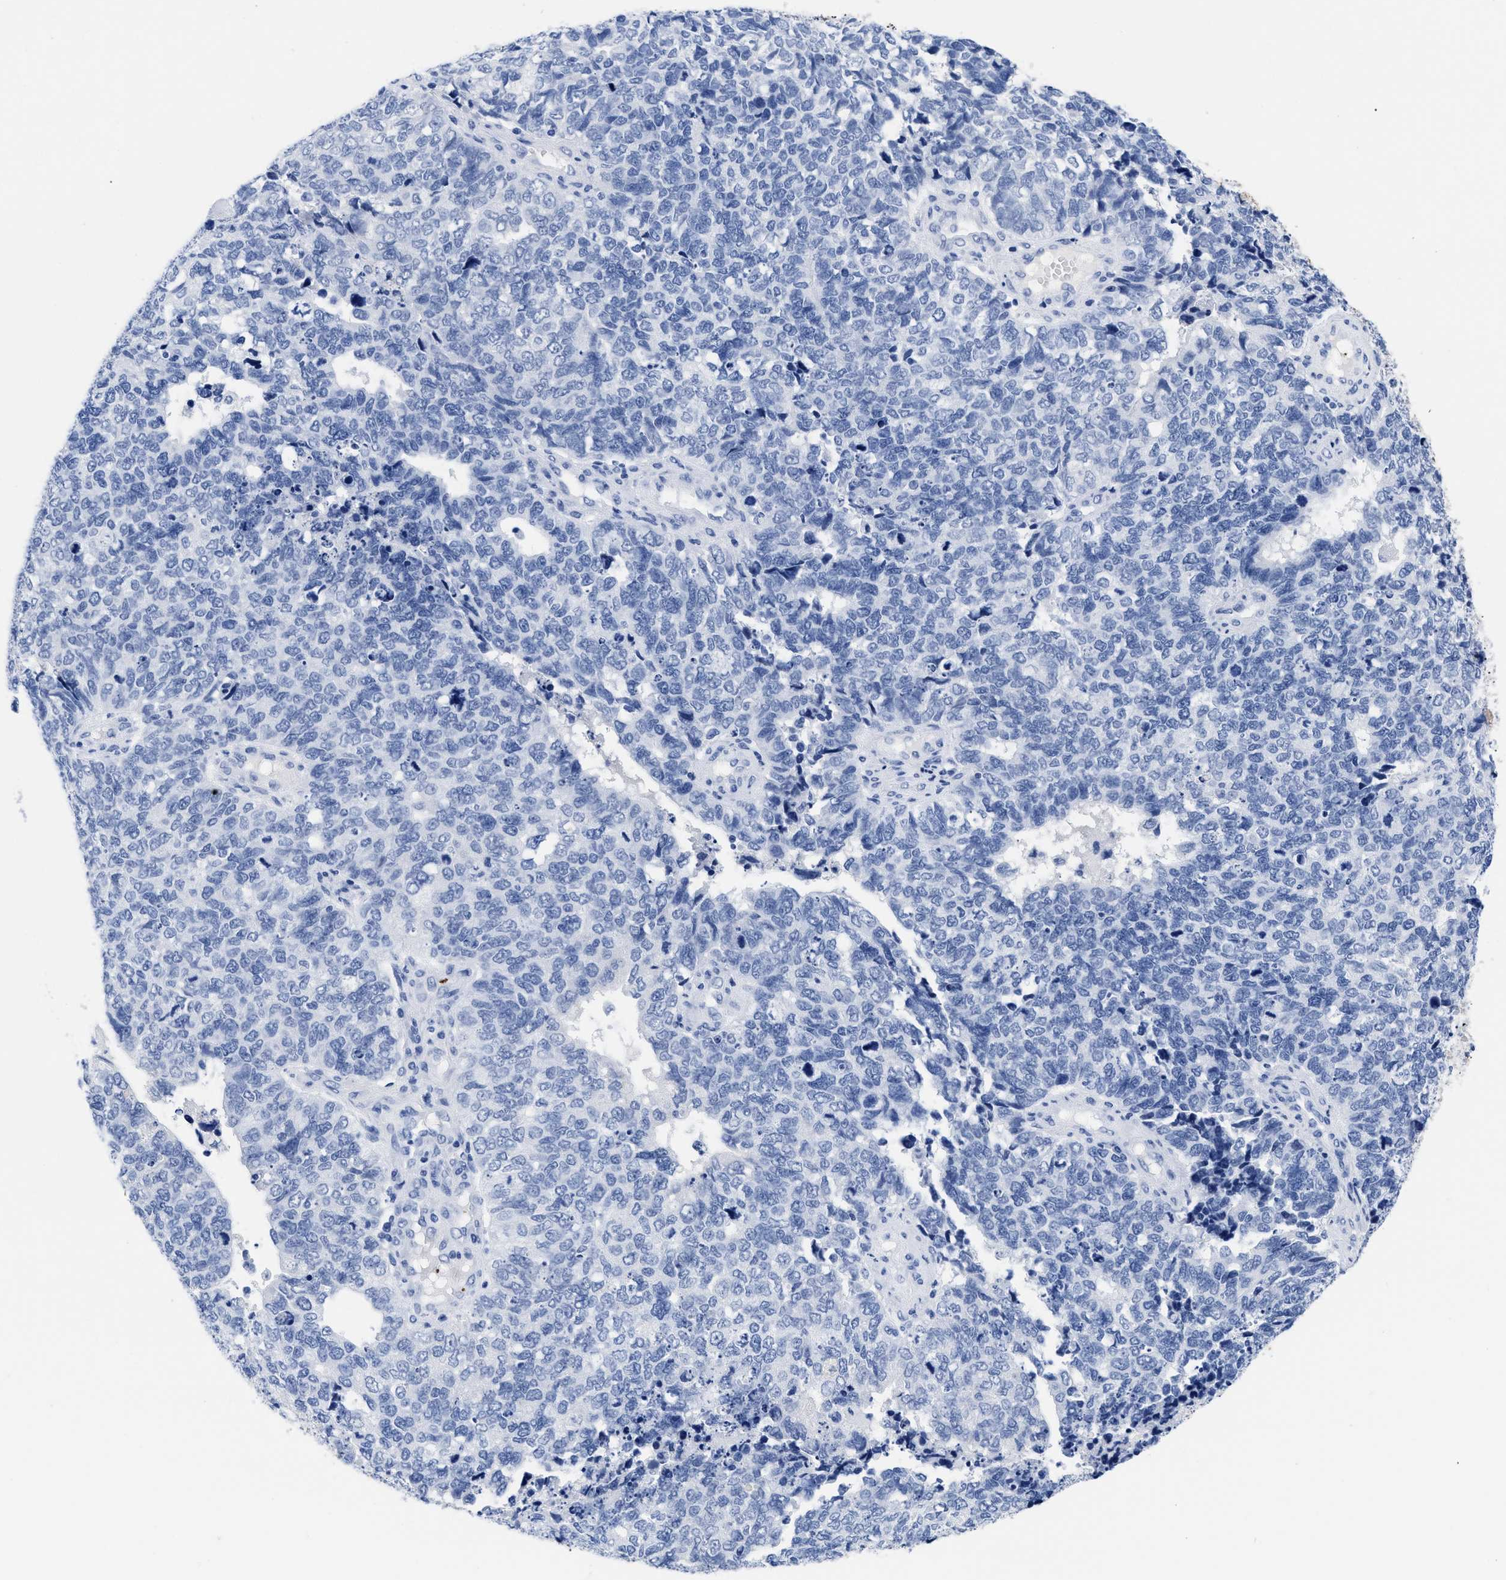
{"staining": {"intensity": "negative", "quantity": "none", "location": "none"}, "tissue": "cervical cancer", "cell_type": "Tumor cells", "image_type": "cancer", "snomed": [{"axis": "morphology", "description": "Squamous cell carcinoma, NOS"}, {"axis": "topography", "description": "Cervix"}], "caption": "Human cervical cancer stained for a protein using immunohistochemistry demonstrates no positivity in tumor cells.", "gene": "TREML1", "patient": {"sex": "female", "age": 63}}